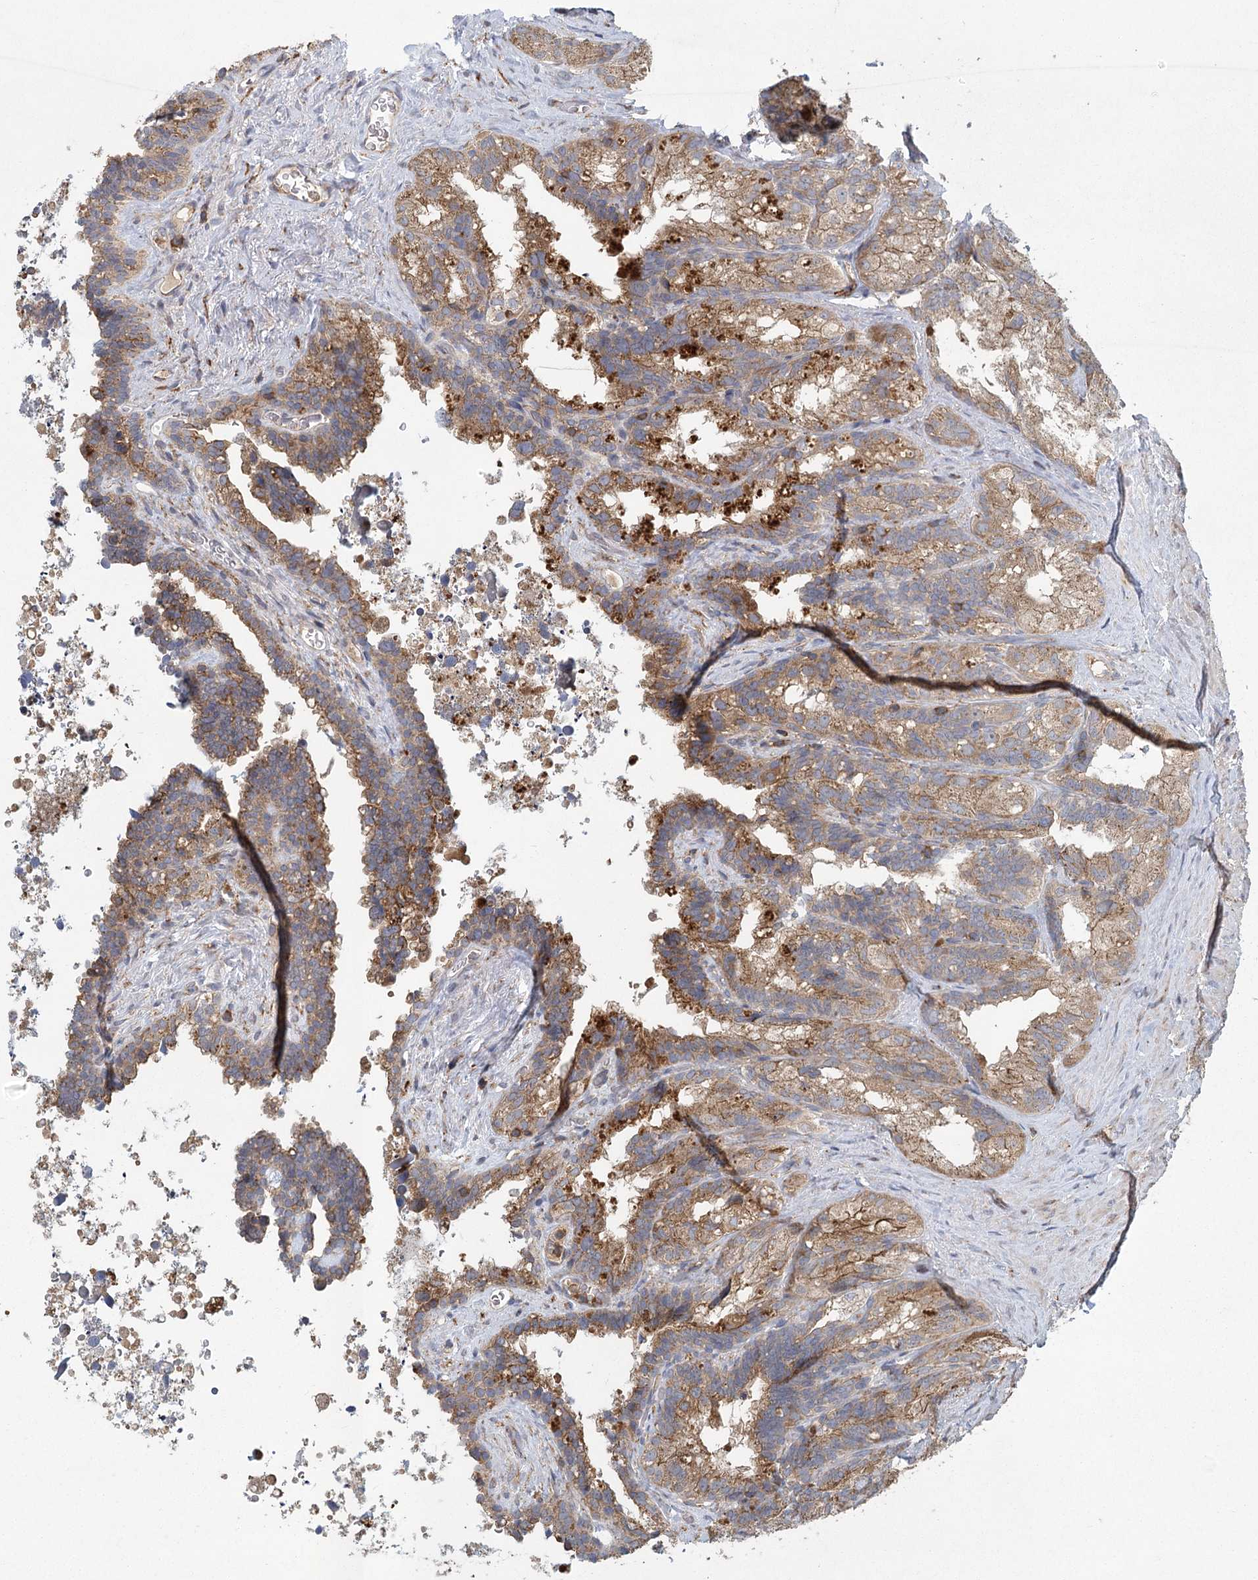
{"staining": {"intensity": "moderate", "quantity": ">75%", "location": "cytoplasmic/membranous"}, "tissue": "seminal vesicle", "cell_type": "Glandular cells", "image_type": "normal", "snomed": [{"axis": "morphology", "description": "Normal tissue, NOS"}, {"axis": "topography", "description": "Seminal veicle"}], "caption": "Glandular cells display moderate cytoplasmic/membranous staining in approximately >75% of cells in benign seminal vesicle.", "gene": "PLEKHA7", "patient": {"sex": "male", "age": 60}}